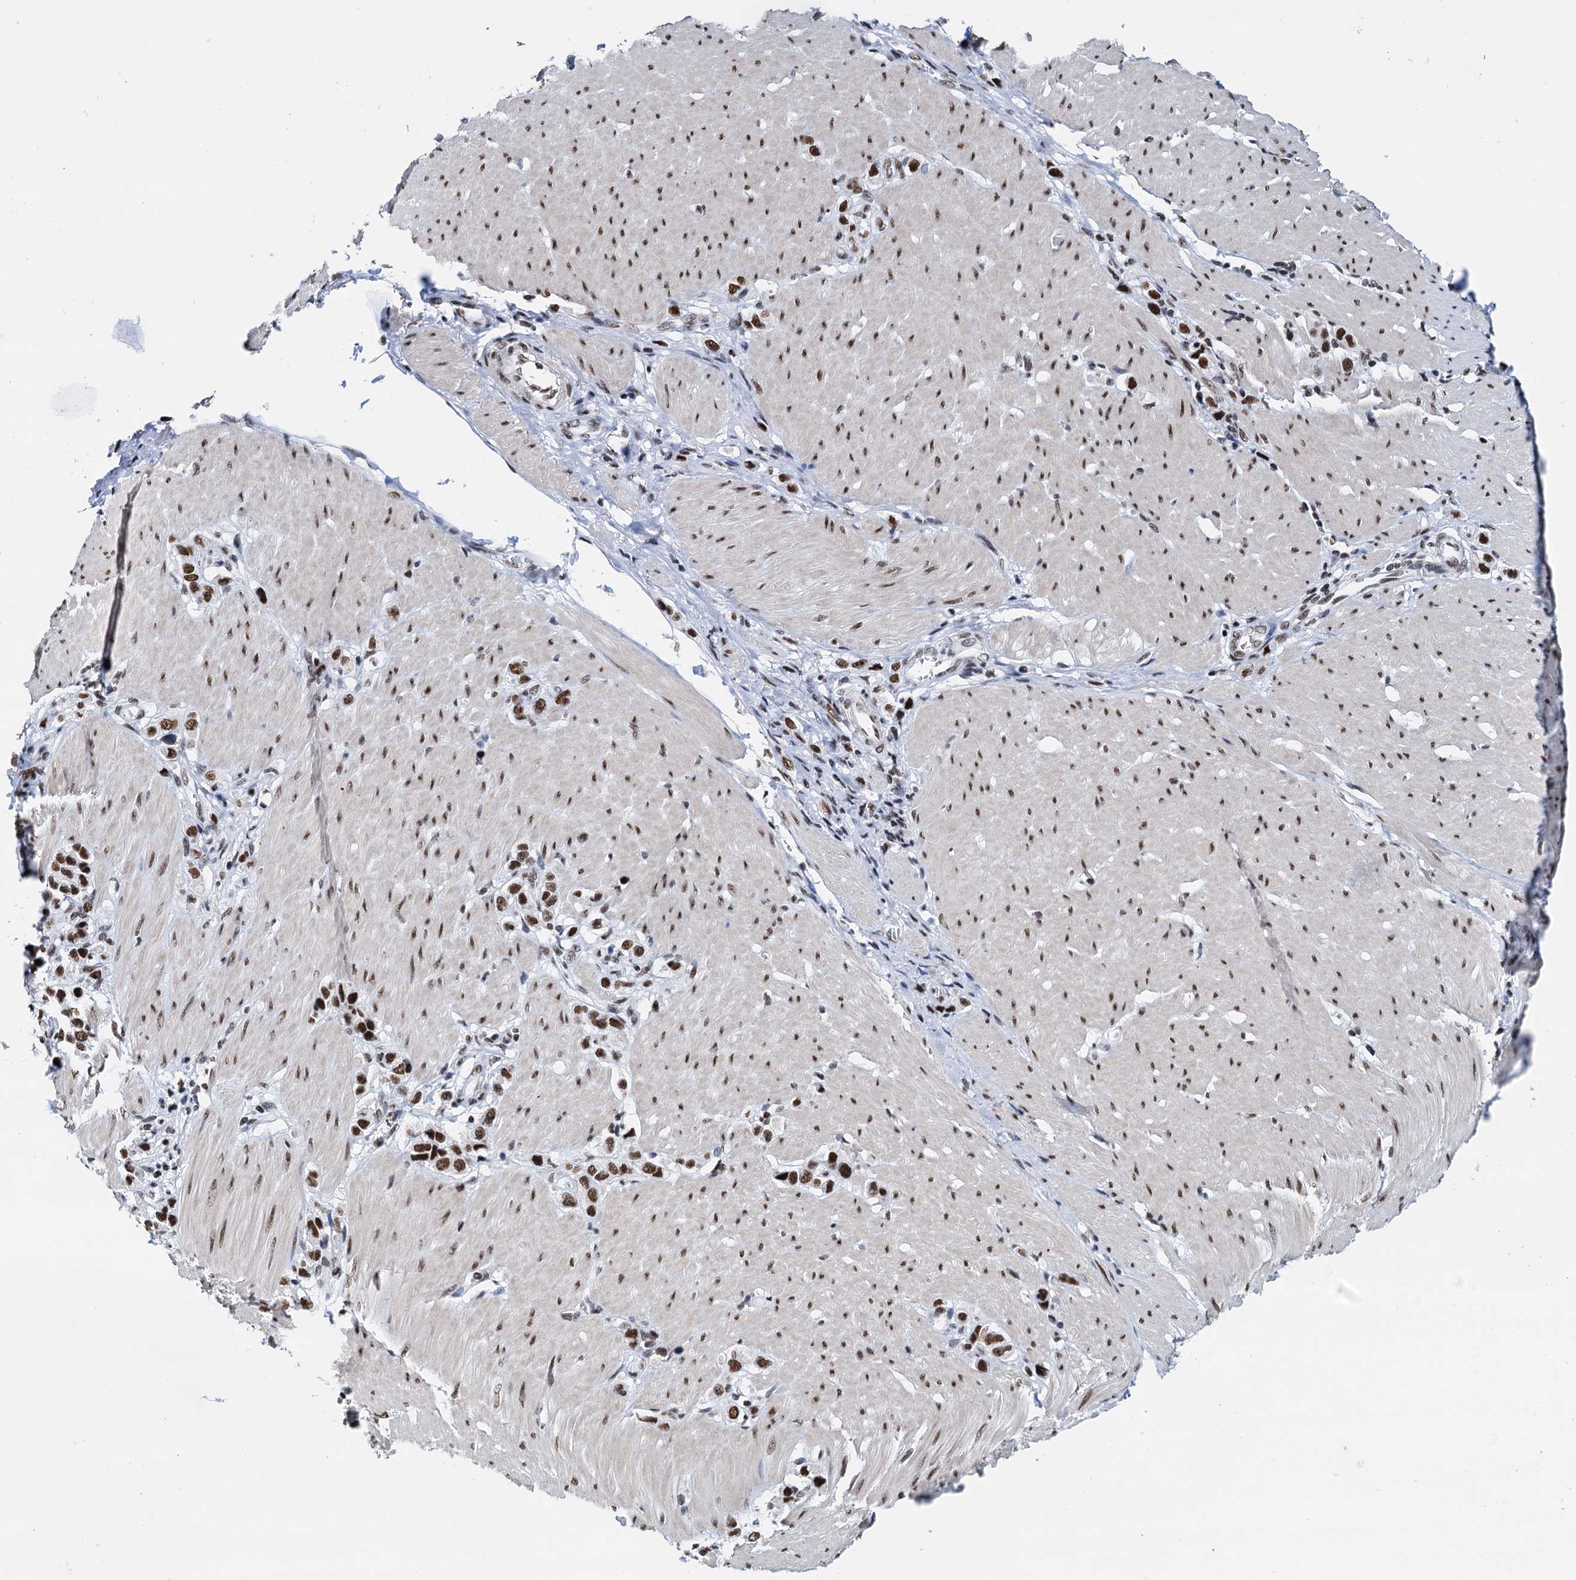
{"staining": {"intensity": "strong", "quantity": ">75%", "location": "nuclear"}, "tissue": "stomach cancer", "cell_type": "Tumor cells", "image_type": "cancer", "snomed": [{"axis": "morphology", "description": "Normal tissue, NOS"}, {"axis": "morphology", "description": "Adenocarcinoma, NOS"}, {"axis": "topography", "description": "Stomach, upper"}, {"axis": "topography", "description": "Stomach"}], "caption": "Human stomach cancer stained with a brown dye exhibits strong nuclear positive expression in approximately >75% of tumor cells.", "gene": "SLTM", "patient": {"sex": "female", "age": 65}}